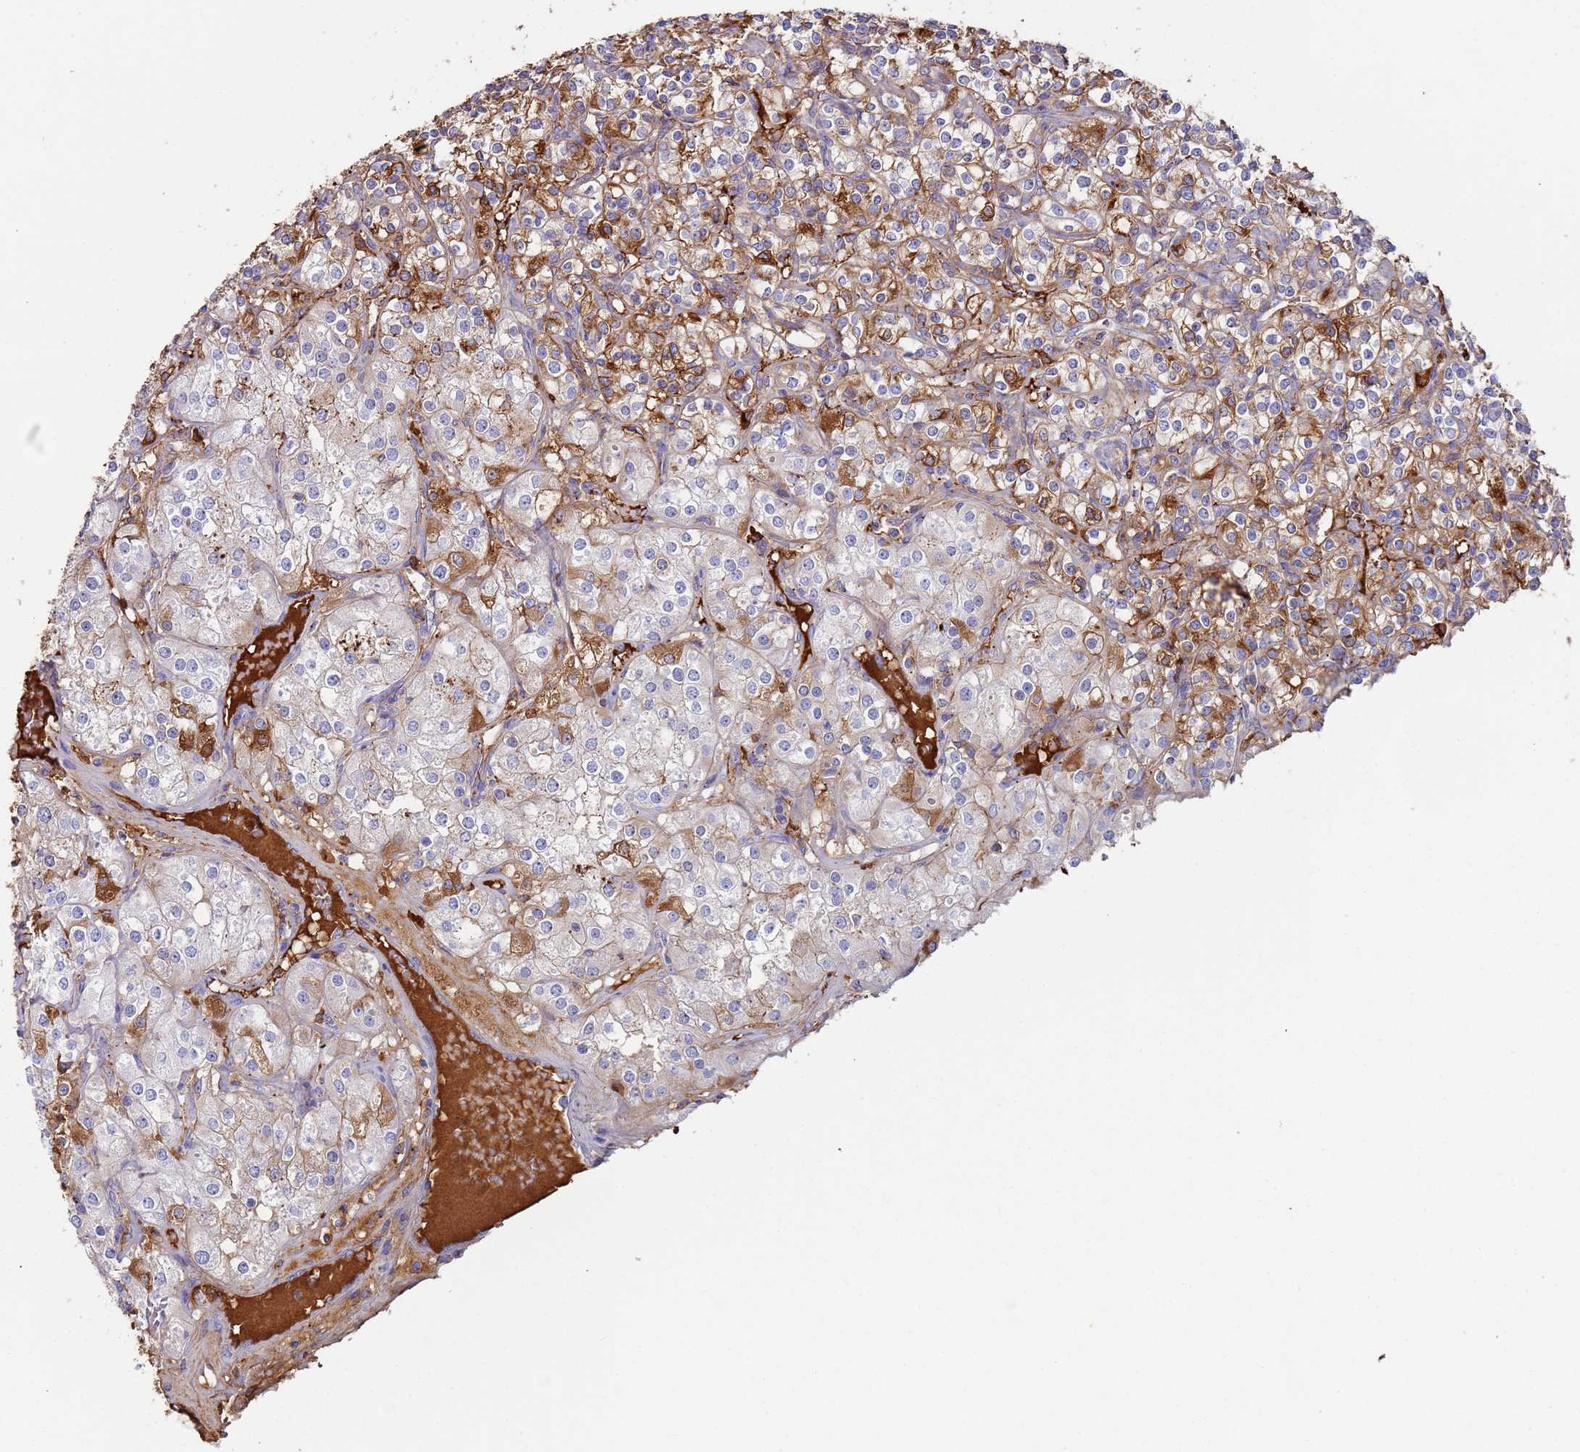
{"staining": {"intensity": "moderate", "quantity": "<25%", "location": "cytoplasmic/membranous"}, "tissue": "renal cancer", "cell_type": "Tumor cells", "image_type": "cancer", "snomed": [{"axis": "morphology", "description": "Adenocarcinoma, NOS"}, {"axis": "topography", "description": "Kidney"}], "caption": "Immunohistochemical staining of renal adenocarcinoma demonstrates low levels of moderate cytoplasmic/membranous expression in approximately <25% of tumor cells. The protein is stained brown, and the nuclei are stained in blue (DAB (3,3'-diaminobenzidine) IHC with brightfield microscopy, high magnification).", "gene": "CYSLTR2", "patient": {"sex": "male", "age": 77}}